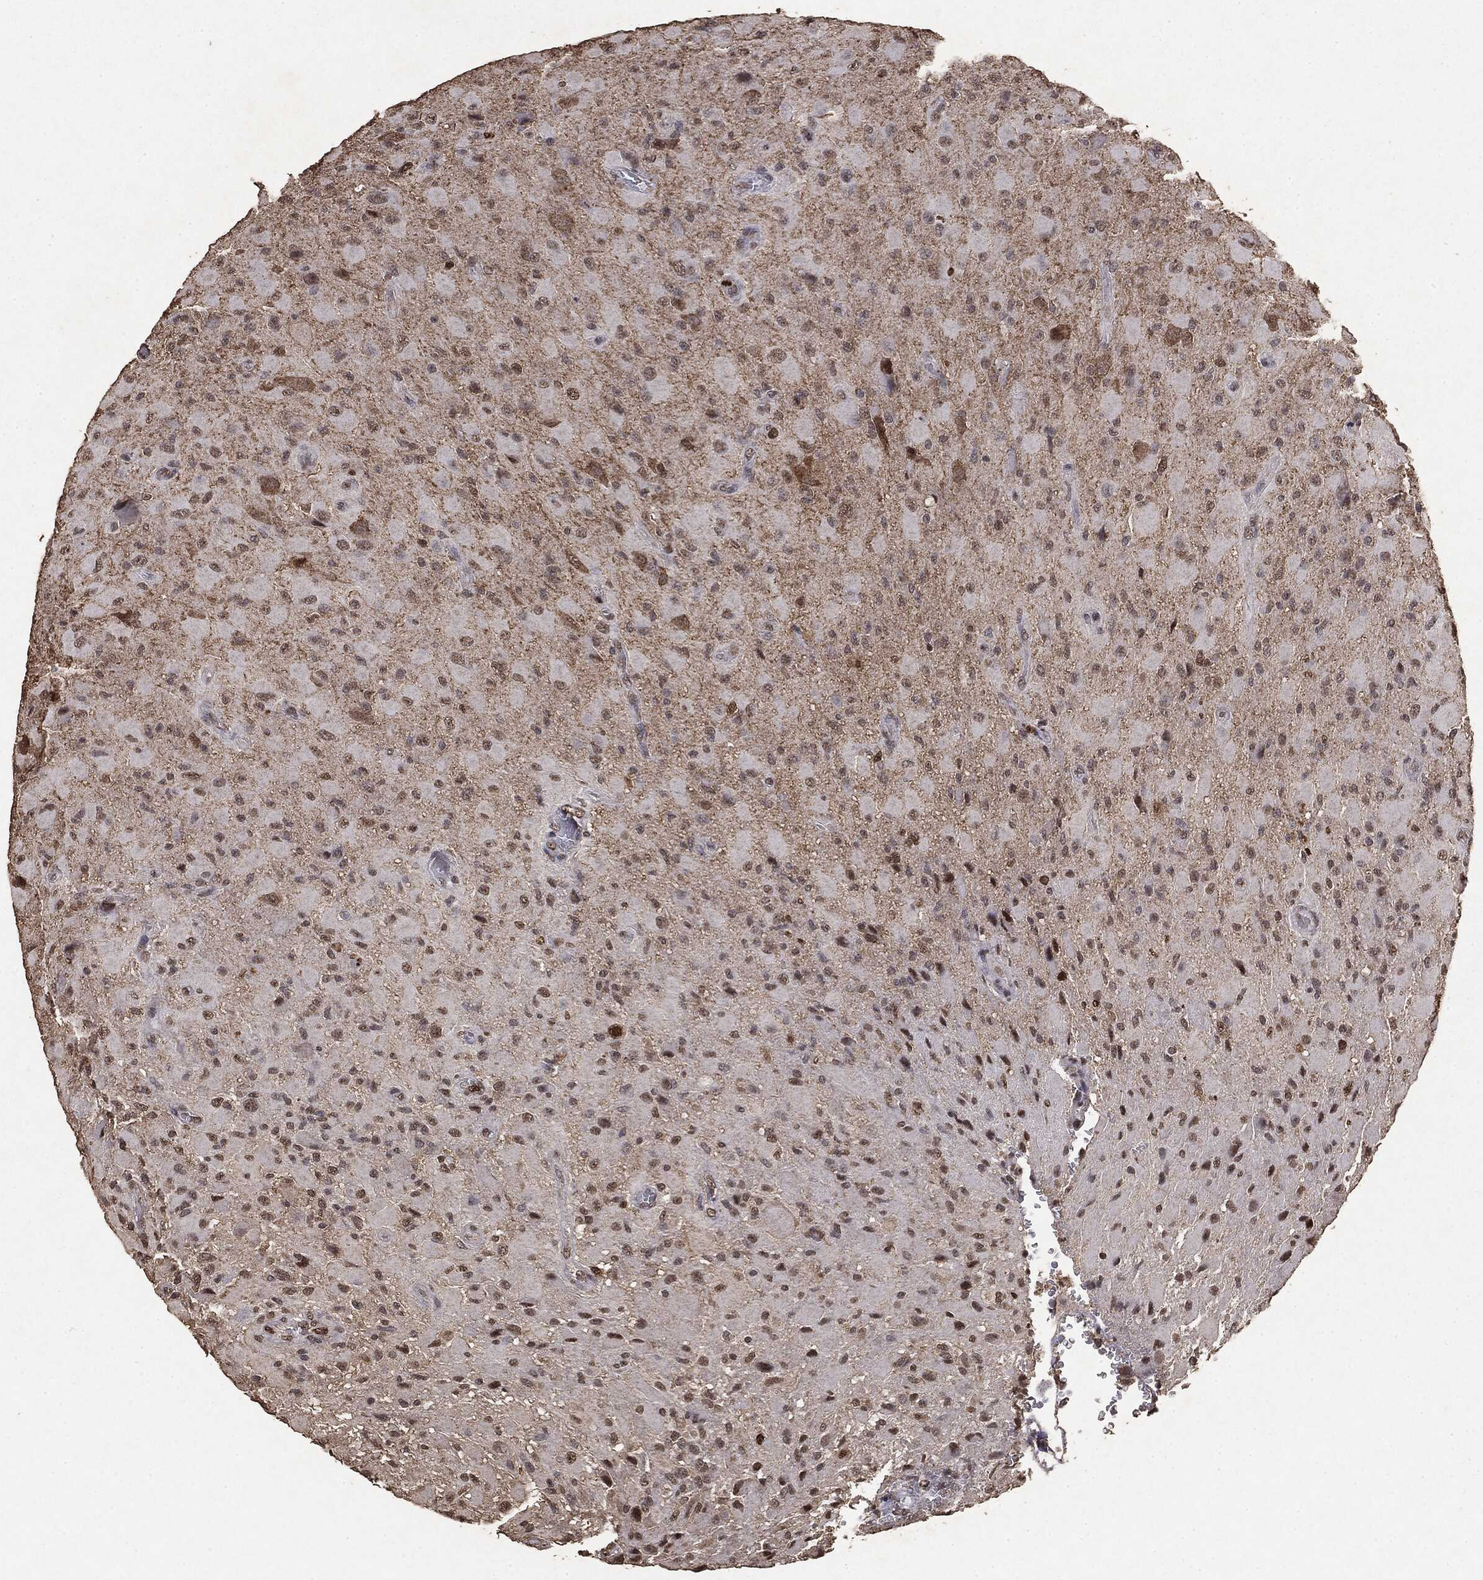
{"staining": {"intensity": "moderate", "quantity": "25%-75%", "location": "nuclear"}, "tissue": "glioma", "cell_type": "Tumor cells", "image_type": "cancer", "snomed": [{"axis": "morphology", "description": "Glioma, malignant, High grade"}, {"axis": "topography", "description": "Cerebral cortex"}], "caption": "Moderate nuclear protein staining is present in about 25%-75% of tumor cells in malignant glioma (high-grade).", "gene": "RAD18", "patient": {"sex": "male", "age": 35}}